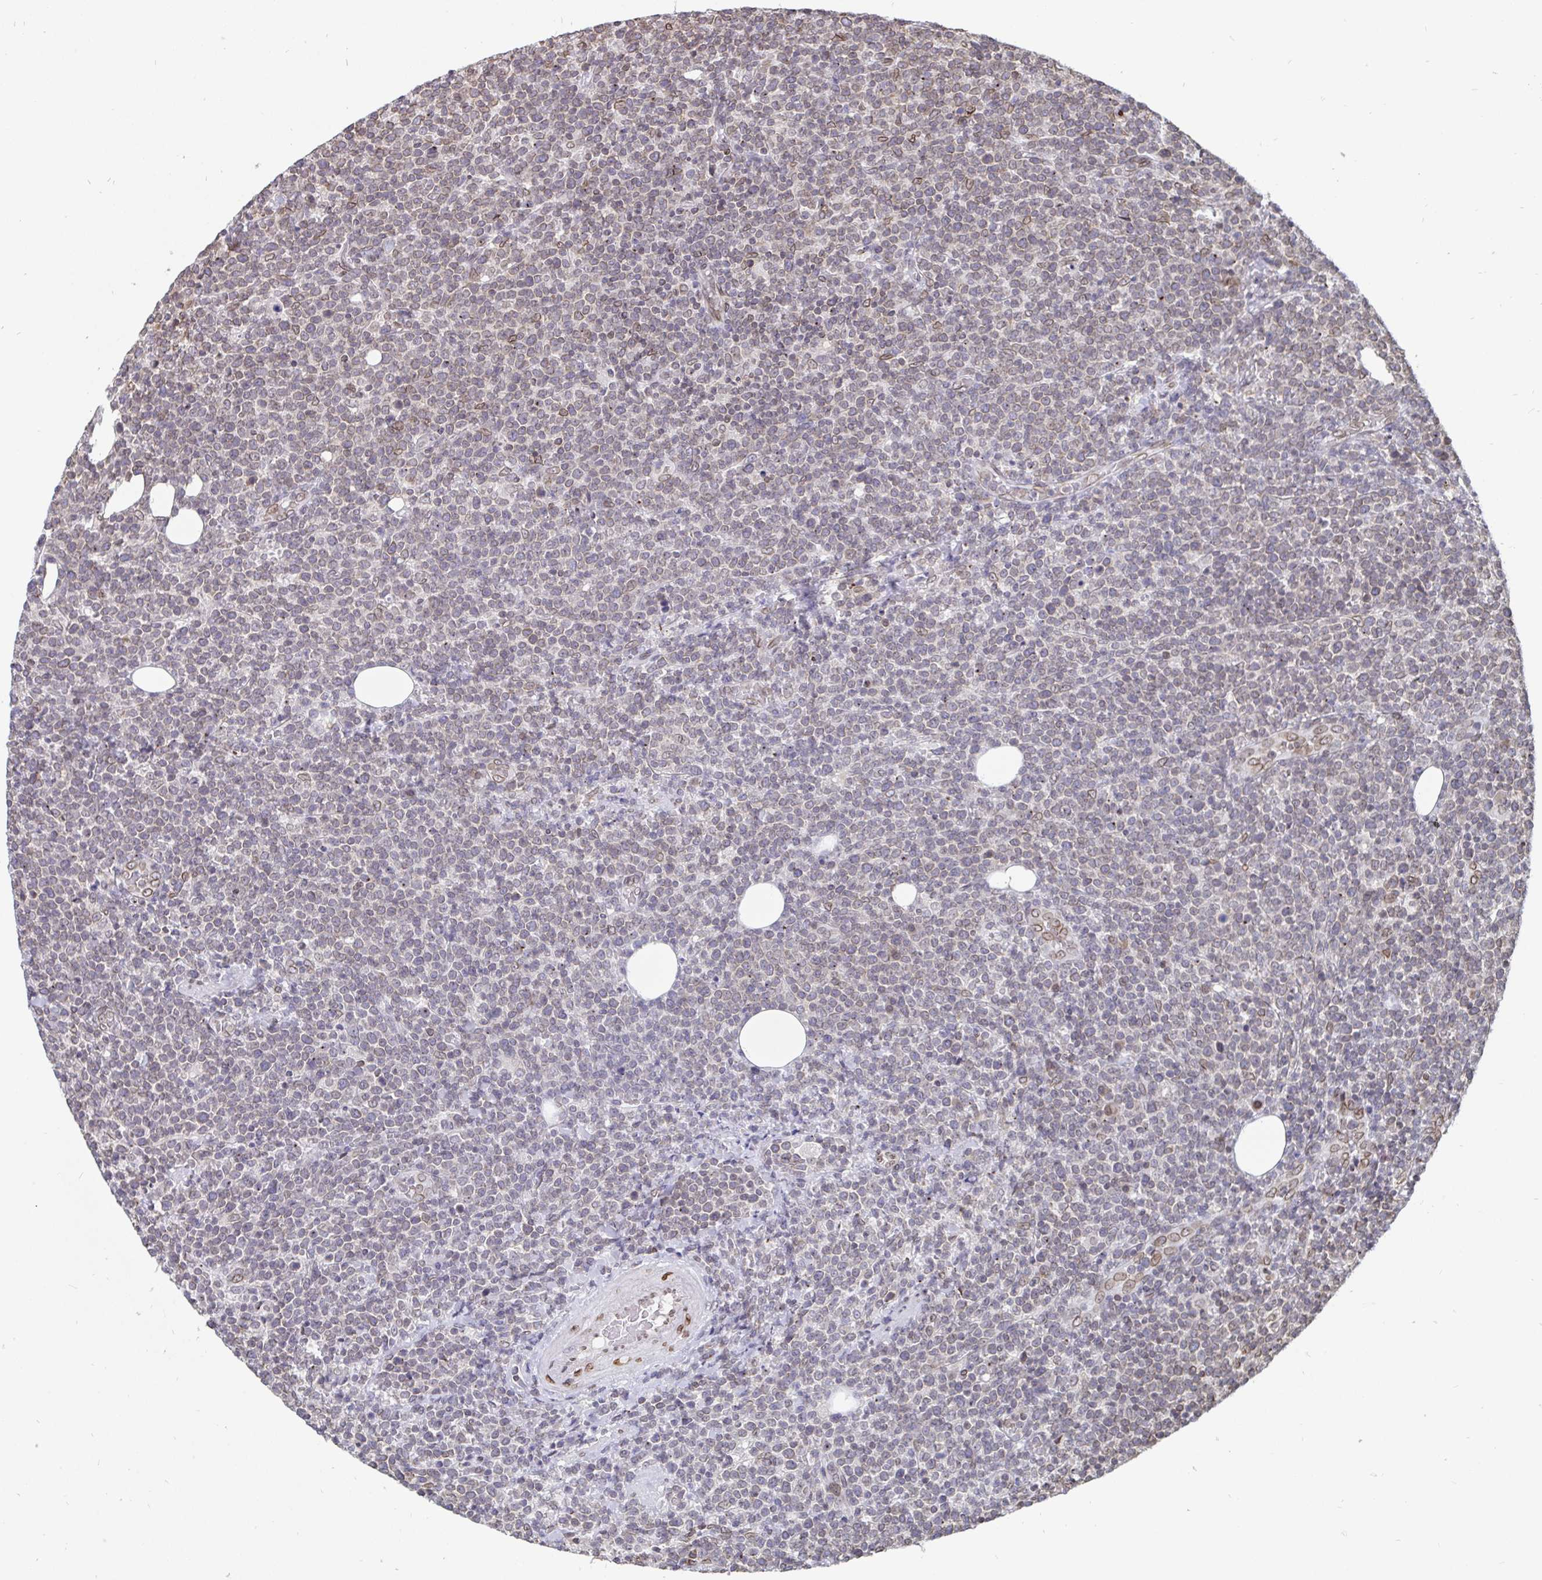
{"staining": {"intensity": "negative", "quantity": "none", "location": "none"}, "tissue": "lymphoma", "cell_type": "Tumor cells", "image_type": "cancer", "snomed": [{"axis": "morphology", "description": "Malignant lymphoma, non-Hodgkin's type, High grade"}, {"axis": "topography", "description": "Lymph node"}], "caption": "DAB immunohistochemical staining of high-grade malignant lymphoma, non-Hodgkin's type exhibits no significant expression in tumor cells.", "gene": "EMD", "patient": {"sex": "male", "age": 61}}